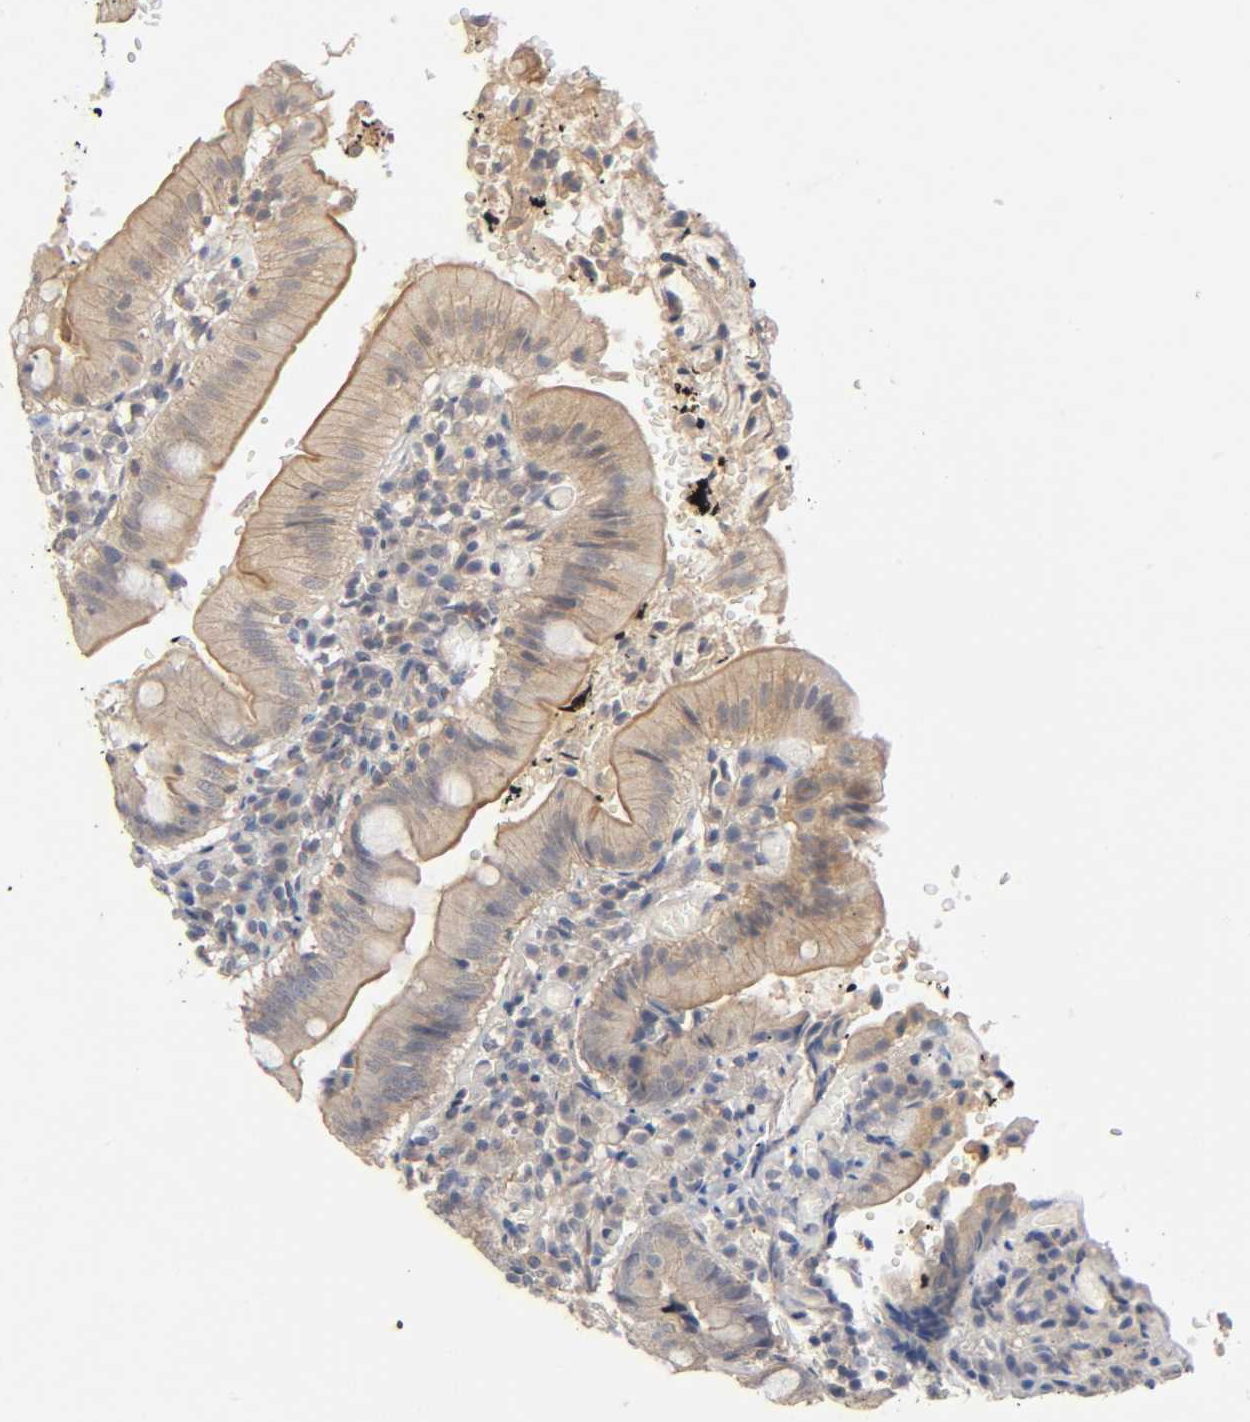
{"staining": {"intensity": "moderate", "quantity": ">75%", "location": "cytoplasmic/membranous"}, "tissue": "small intestine", "cell_type": "Glandular cells", "image_type": "normal", "snomed": [{"axis": "morphology", "description": "Normal tissue, NOS"}, {"axis": "topography", "description": "Small intestine"}], "caption": "Moderate cytoplasmic/membranous protein positivity is identified in about >75% of glandular cells in small intestine. (DAB IHC, brown staining for protein, blue staining for nuclei).", "gene": "CPB2", "patient": {"sex": "male", "age": 71}}